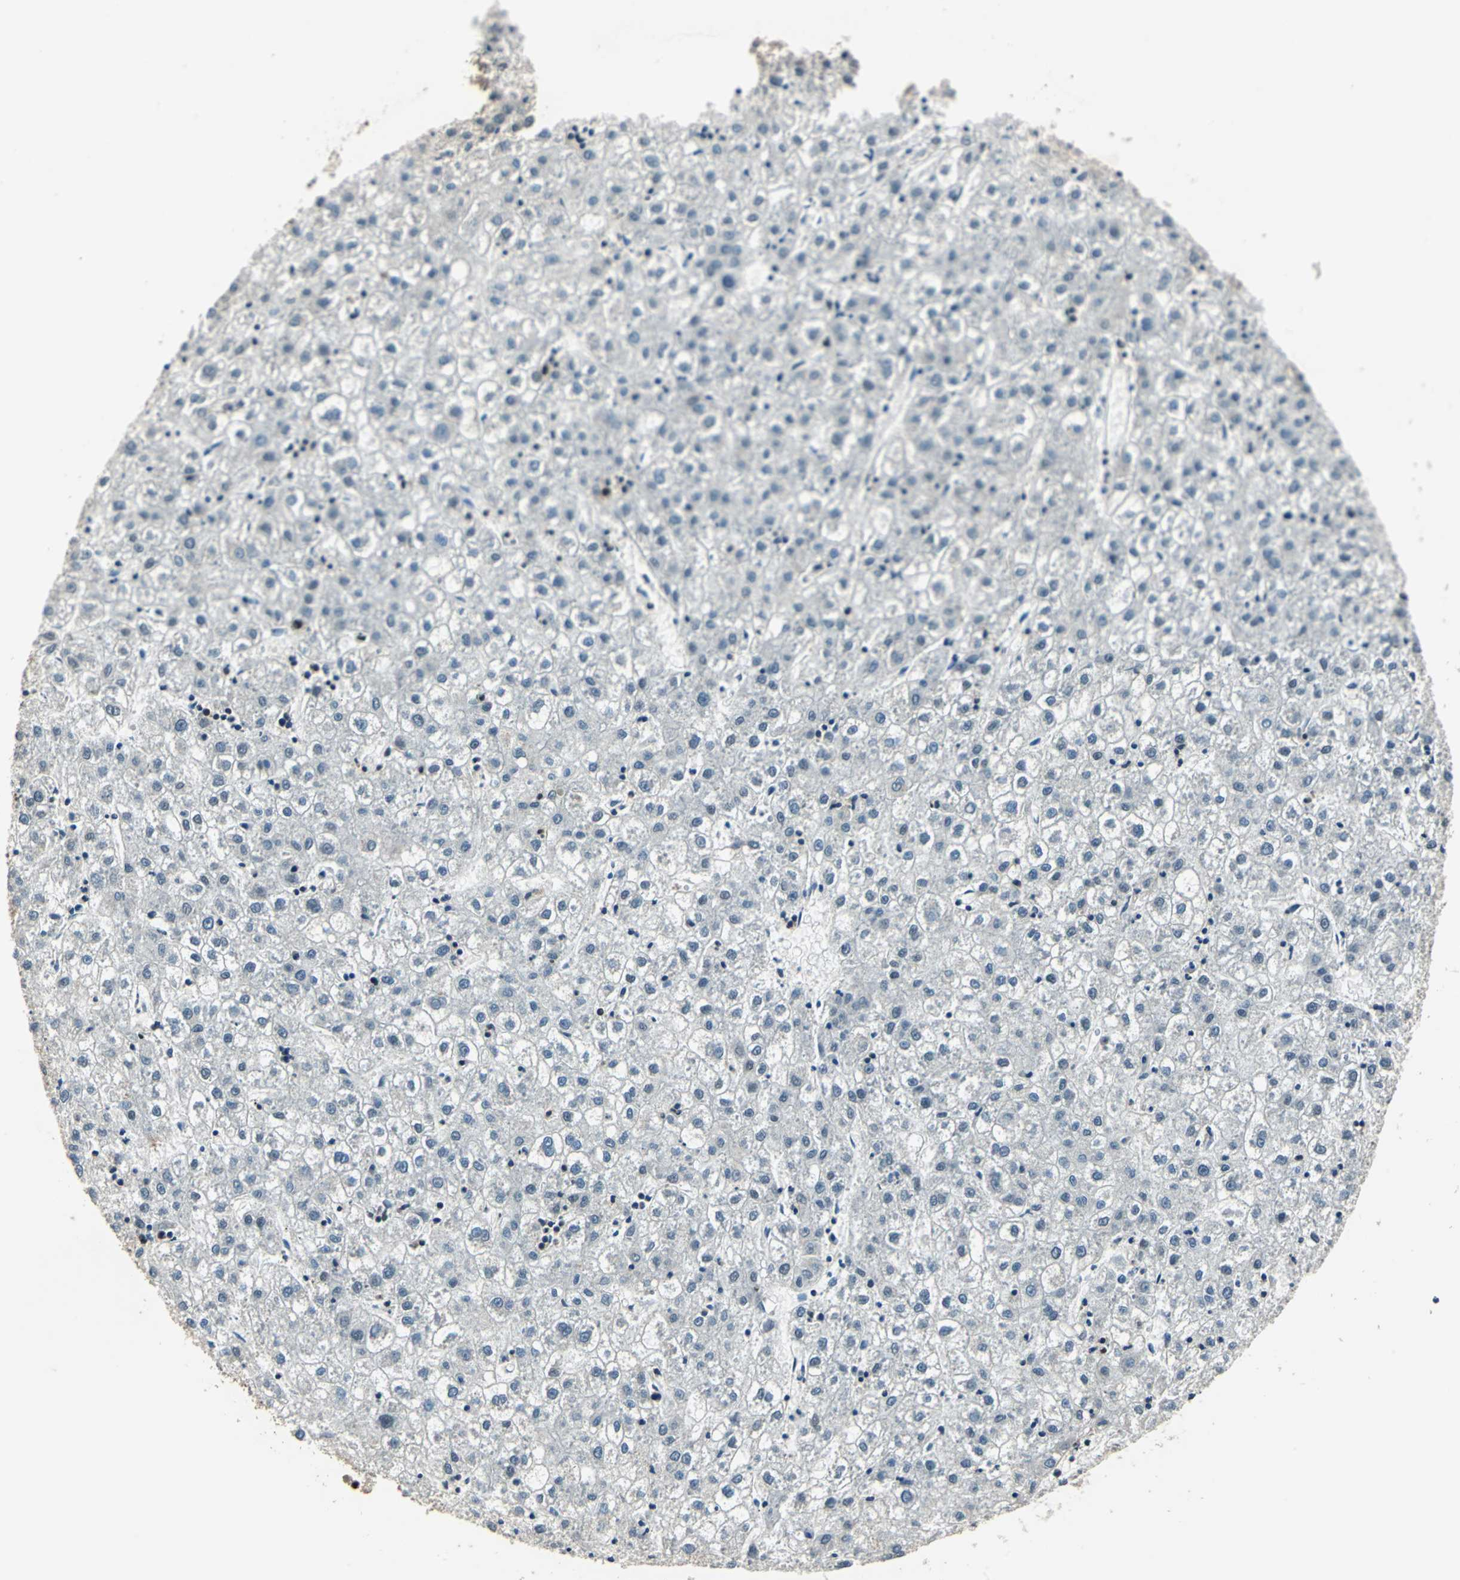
{"staining": {"intensity": "negative", "quantity": "none", "location": "none"}, "tissue": "liver cancer", "cell_type": "Tumor cells", "image_type": "cancer", "snomed": [{"axis": "morphology", "description": "Carcinoma, Hepatocellular, NOS"}, {"axis": "topography", "description": "Liver"}], "caption": "Tumor cells show no significant expression in hepatocellular carcinoma (liver). (DAB (3,3'-diaminobenzidine) immunohistochemistry (IHC) with hematoxylin counter stain).", "gene": "BCLAF1", "patient": {"sex": "male", "age": 72}}